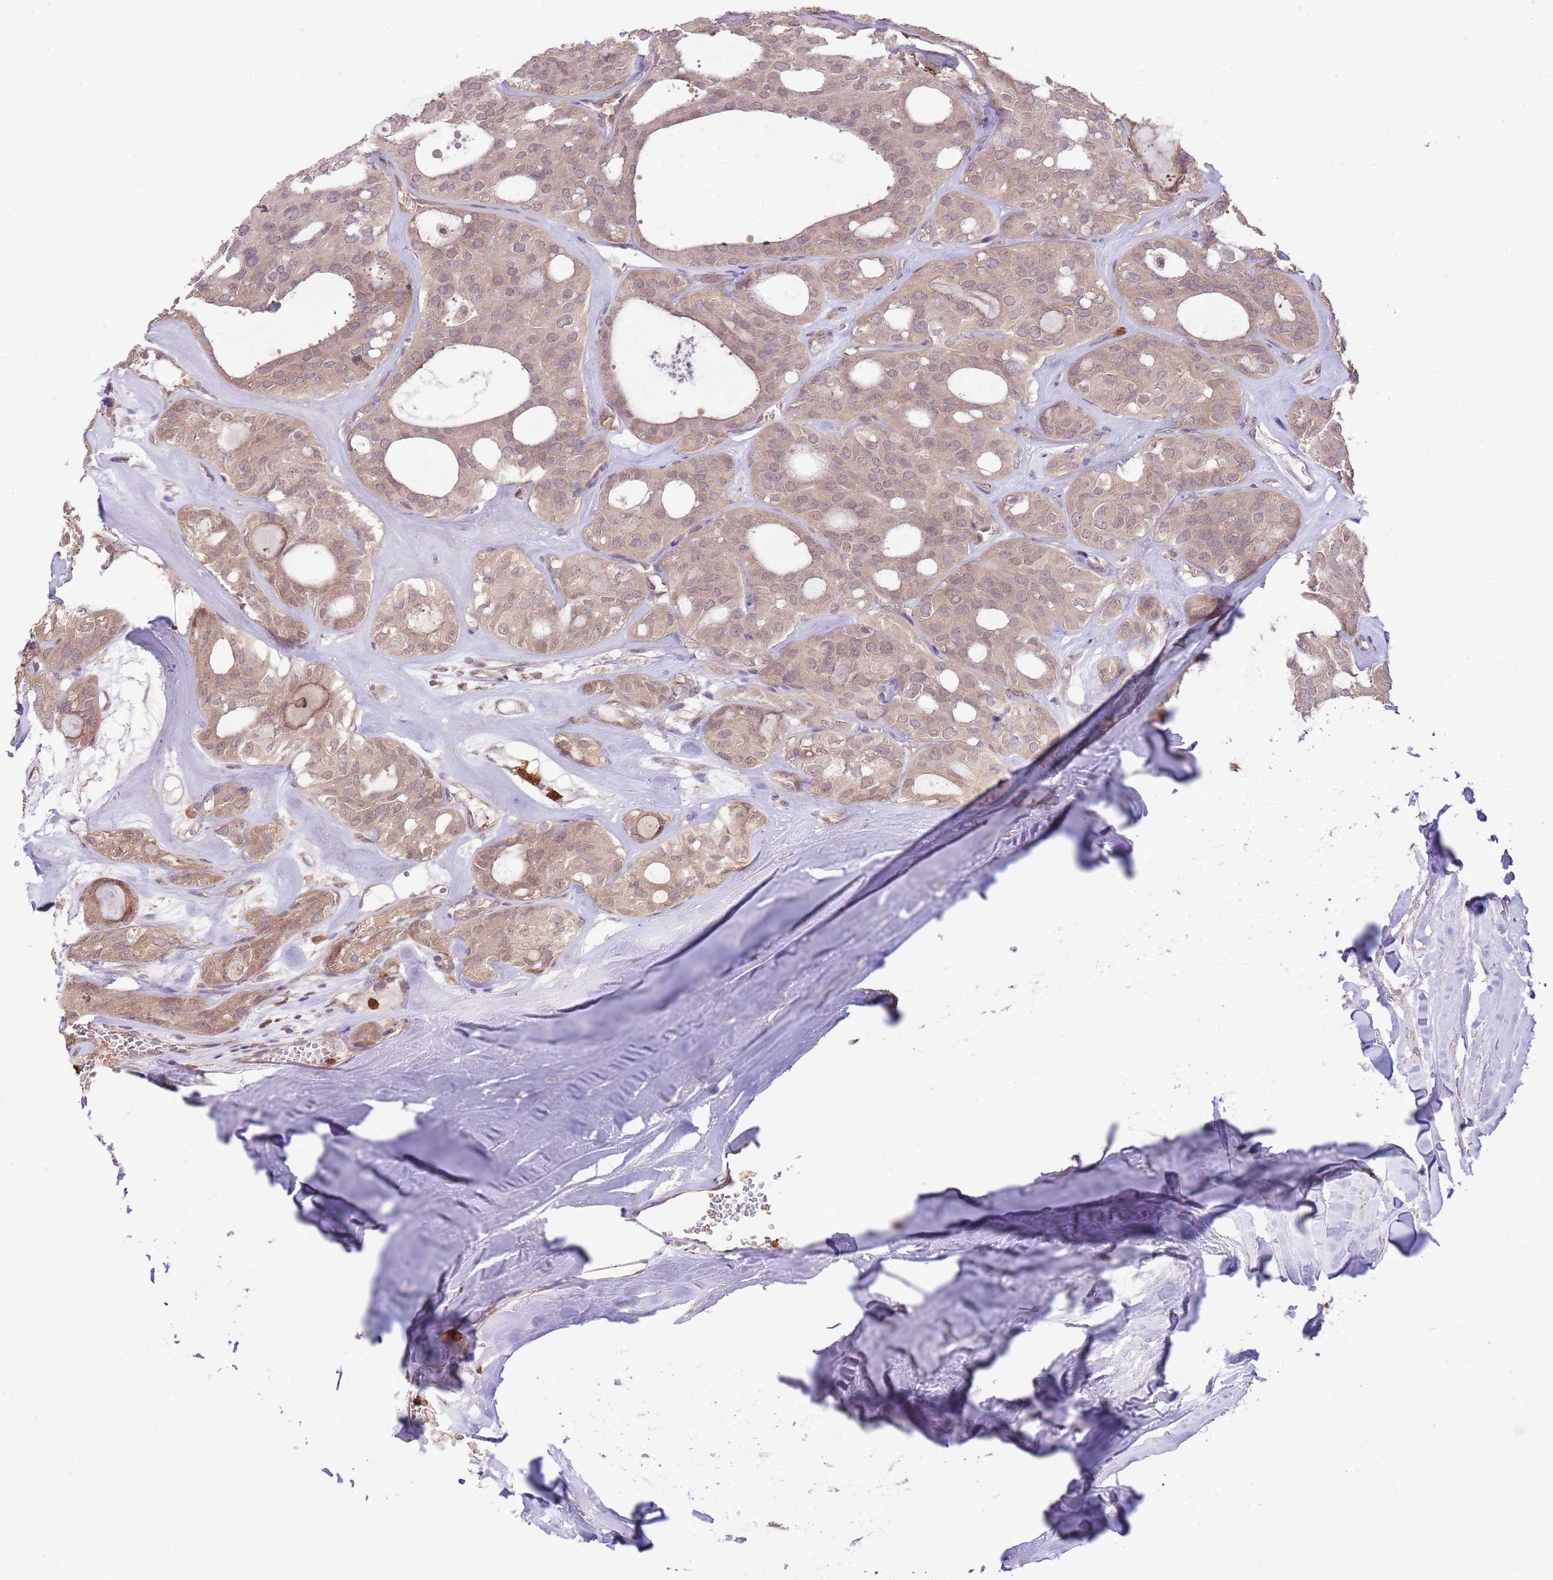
{"staining": {"intensity": "weak", "quantity": "25%-75%", "location": "nuclear"}, "tissue": "thyroid cancer", "cell_type": "Tumor cells", "image_type": "cancer", "snomed": [{"axis": "morphology", "description": "Follicular adenoma carcinoma, NOS"}, {"axis": "topography", "description": "Thyroid gland"}], "caption": "Approximately 25%-75% of tumor cells in human thyroid follicular adenoma carcinoma display weak nuclear protein positivity as visualized by brown immunohistochemical staining.", "gene": "AMIGO1", "patient": {"sex": "male", "age": 75}}